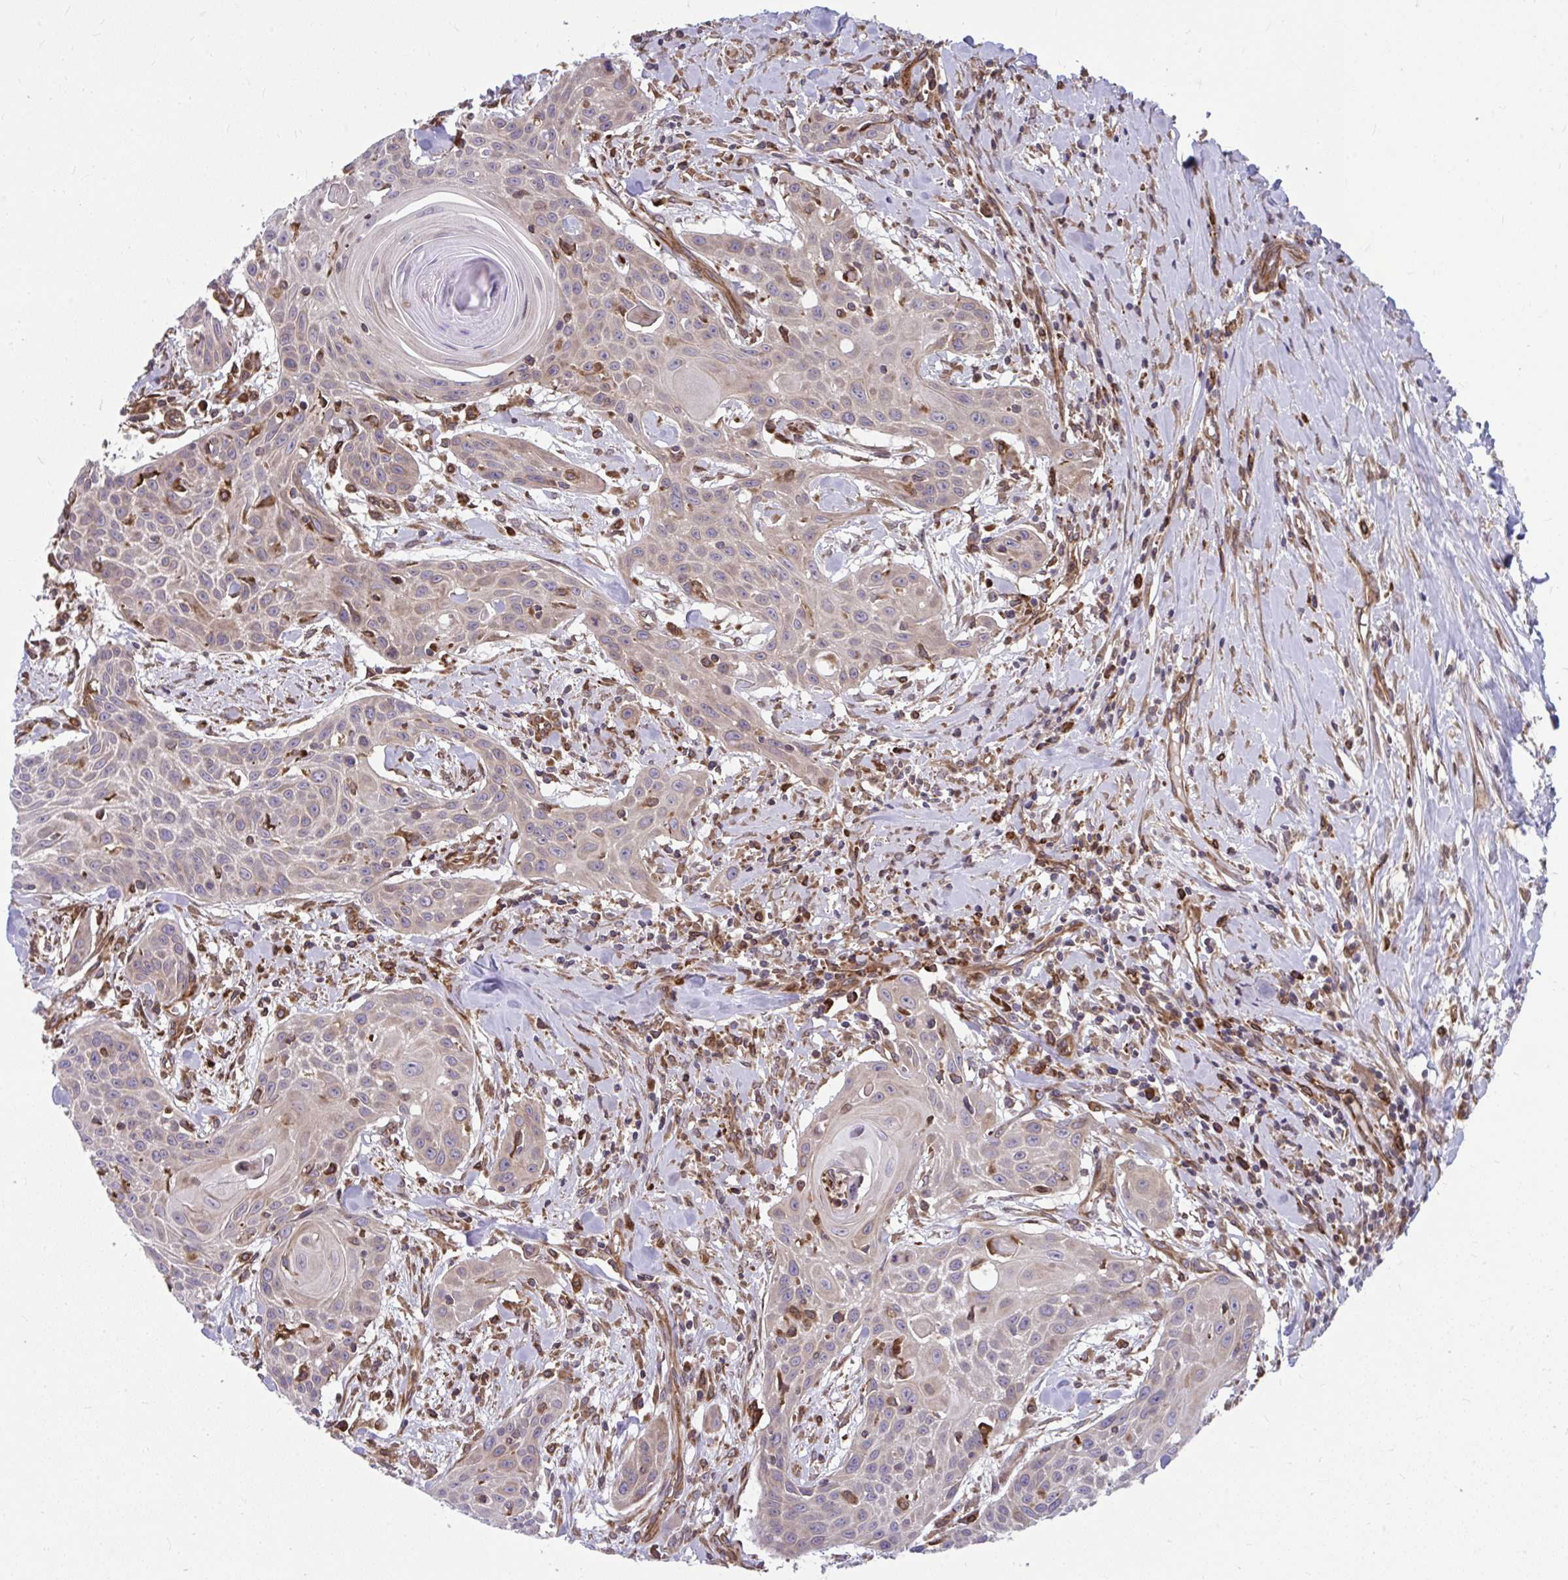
{"staining": {"intensity": "negative", "quantity": "none", "location": "none"}, "tissue": "head and neck cancer", "cell_type": "Tumor cells", "image_type": "cancer", "snomed": [{"axis": "morphology", "description": "Squamous cell carcinoma, NOS"}, {"axis": "topography", "description": "Lymph node"}, {"axis": "topography", "description": "Salivary gland"}, {"axis": "topography", "description": "Head-Neck"}], "caption": "Squamous cell carcinoma (head and neck) stained for a protein using immunohistochemistry reveals no staining tumor cells.", "gene": "STIM2", "patient": {"sex": "female", "age": 74}}